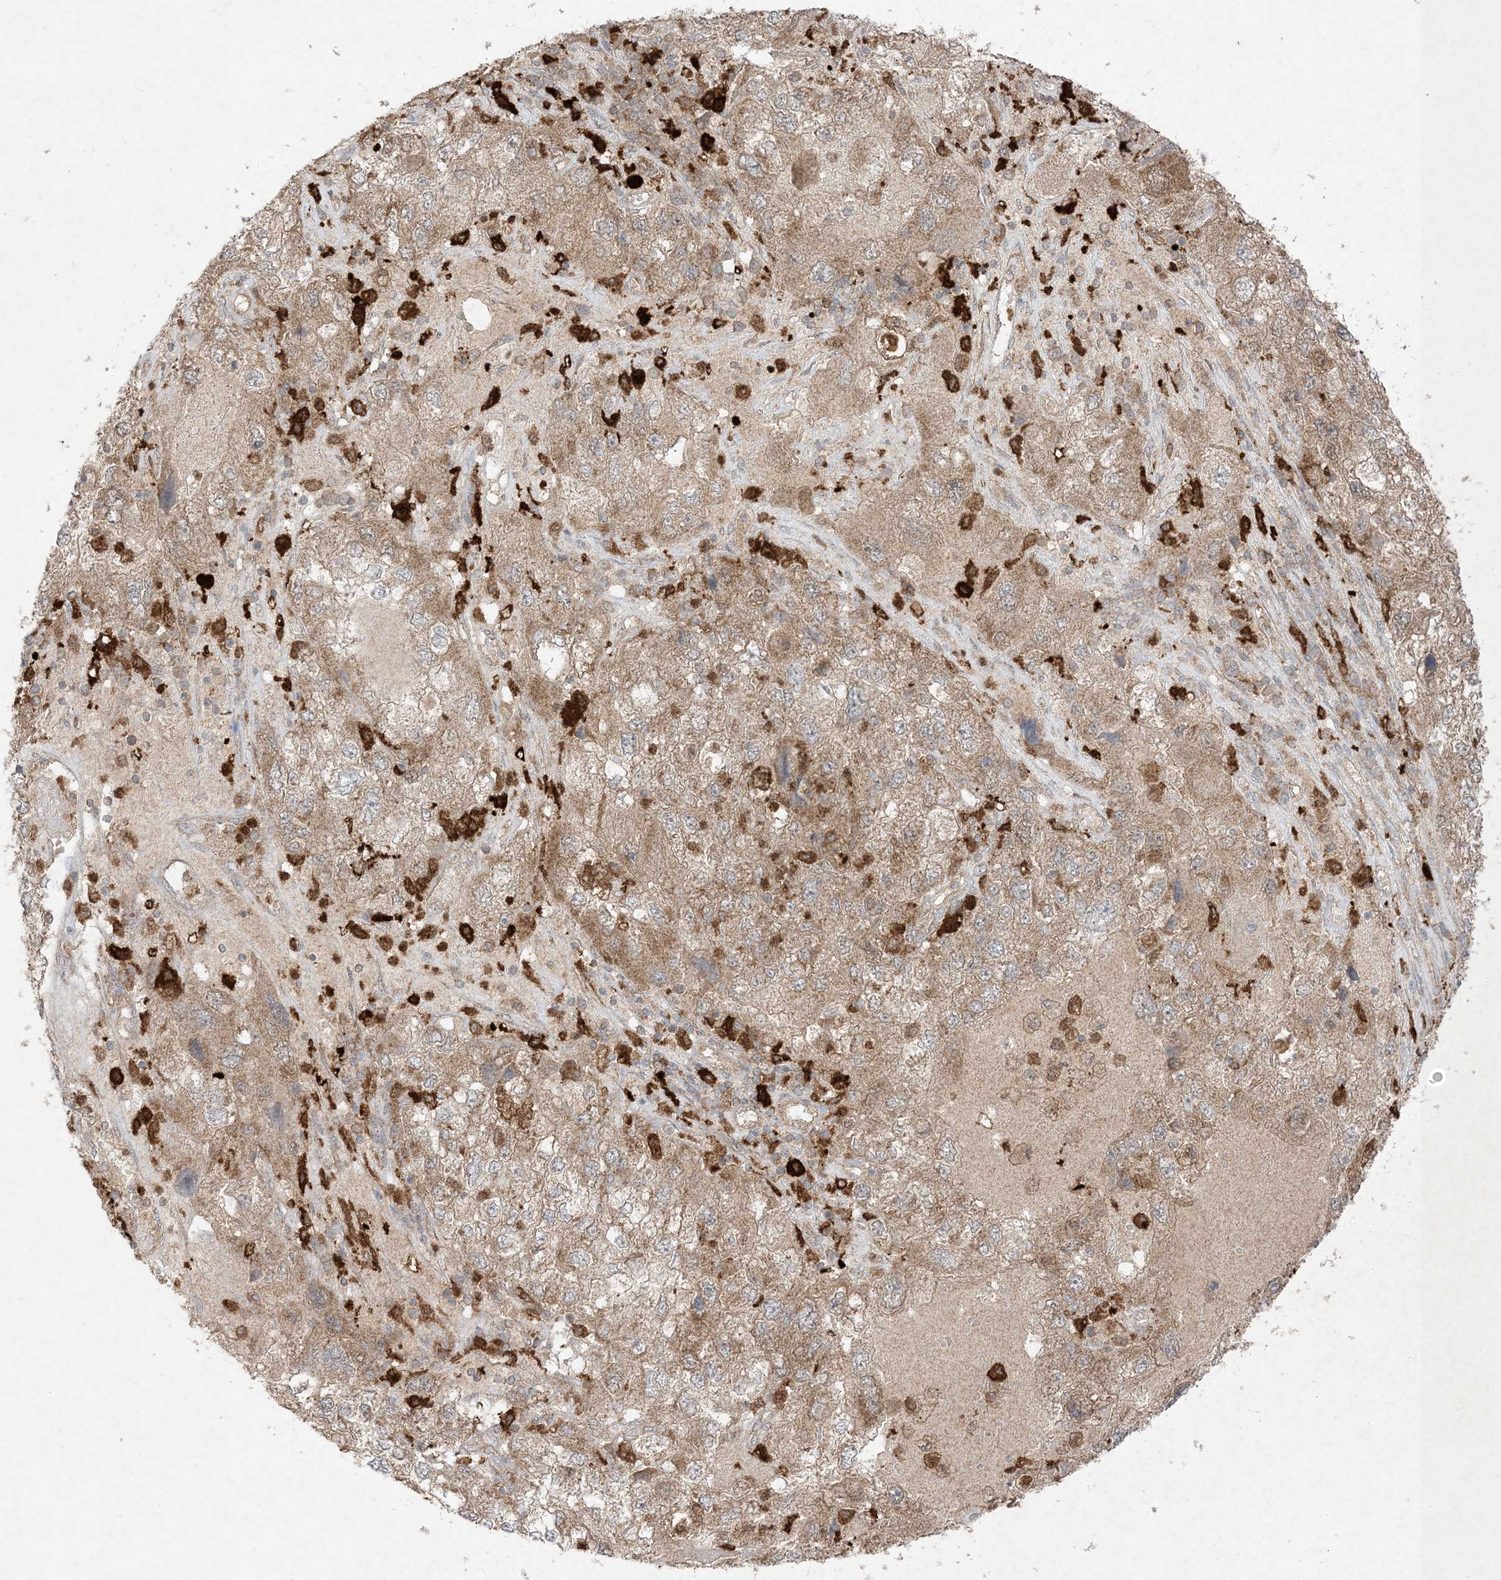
{"staining": {"intensity": "moderate", "quantity": ">75%", "location": "cytoplasmic/membranous"}, "tissue": "endometrial cancer", "cell_type": "Tumor cells", "image_type": "cancer", "snomed": [{"axis": "morphology", "description": "Adenocarcinoma, NOS"}, {"axis": "topography", "description": "Endometrium"}], "caption": "Brown immunohistochemical staining in human endometrial cancer demonstrates moderate cytoplasmic/membranous staining in about >75% of tumor cells.", "gene": "UBE2C", "patient": {"sex": "female", "age": 49}}